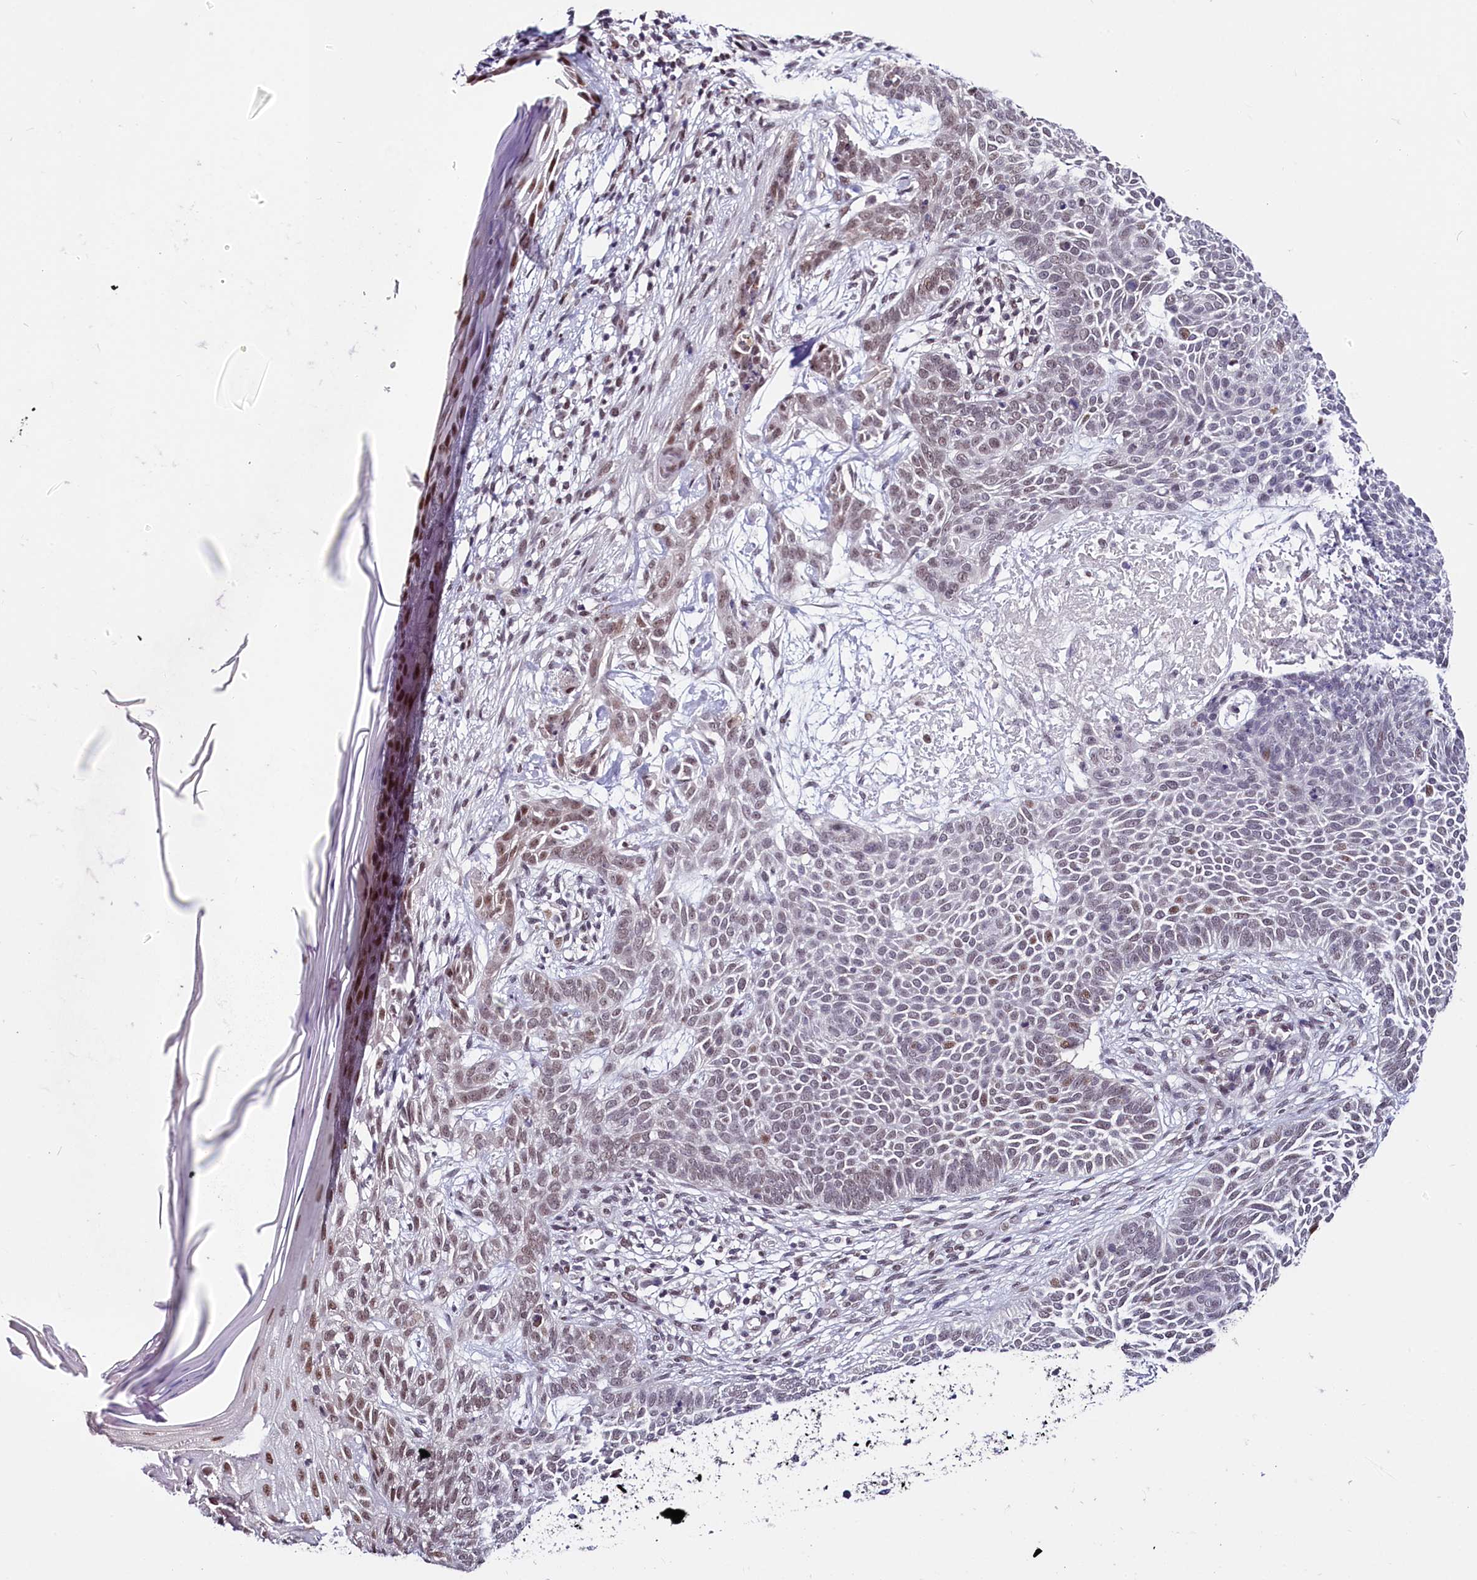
{"staining": {"intensity": "moderate", "quantity": "<25%", "location": "nuclear"}, "tissue": "skin cancer", "cell_type": "Tumor cells", "image_type": "cancer", "snomed": [{"axis": "morphology", "description": "Basal cell carcinoma"}, {"axis": "topography", "description": "Skin"}], "caption": "An IHC photomicrograph of neoplastic tissue is shown. Protein staining in brown labels moderate nuclear positivity in skin cancer (basal cell carcinoma) within tumor cells.", "gene": "SCAF11", "patient": {"sex": "male", "age": 85}}